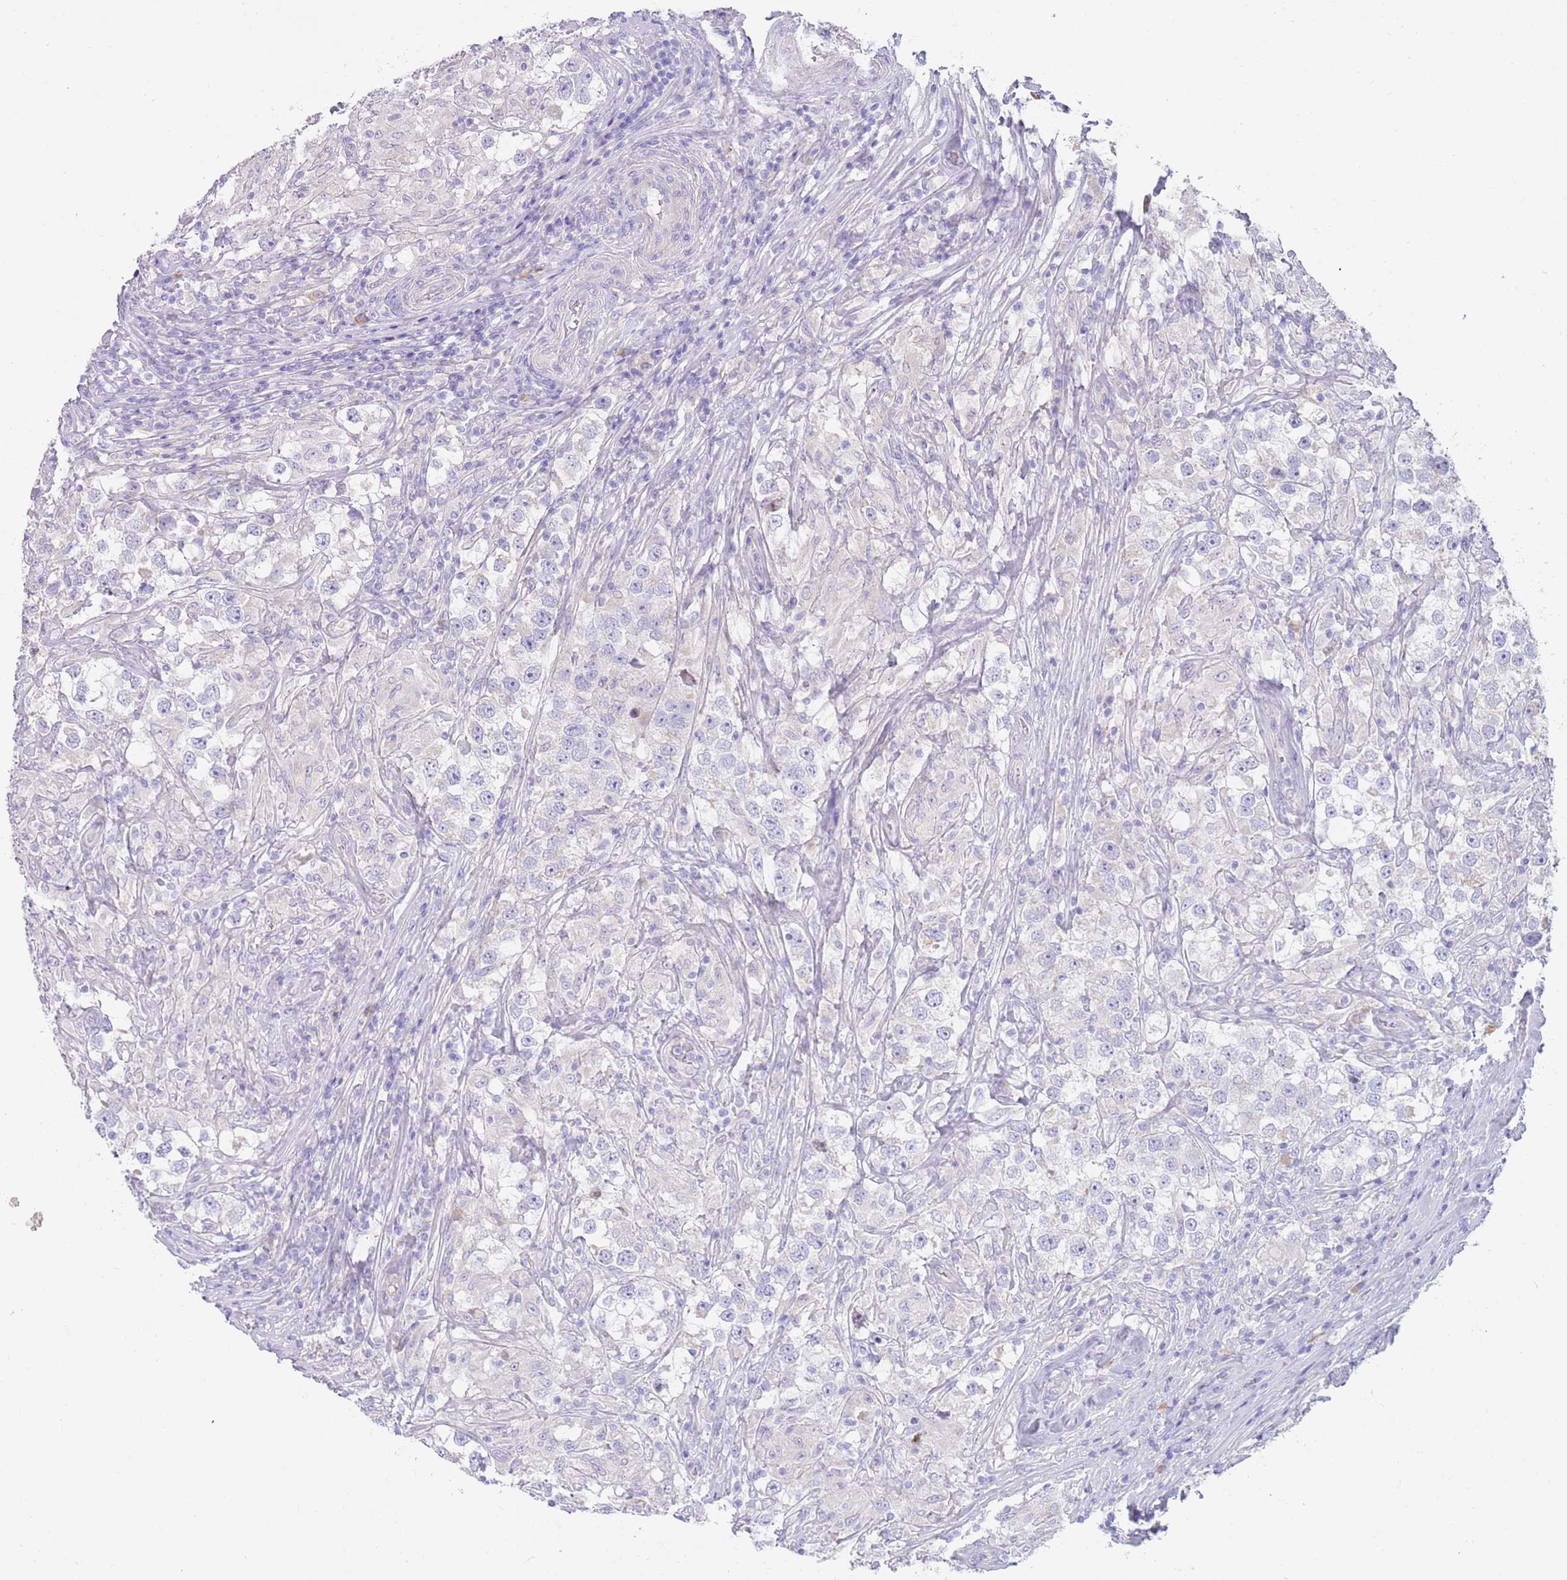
{"staining": {"intensity": "negative", "quantity": "none", "location": "none"}, "tissue": "testis cancer", "cell_type": "Tumor cells", "image_type": "cancer", "snomed": [{"axis": "morphology", "description": "Seminoma, NOS"}, {"axis": "topography", "description": "Testis"}], "caption": "The IHC micrograph has no significant expression in tumor cells of testis cancer tissue.", "gene": "CCDC149", "patient": {"sex": "male", "age": 46}}